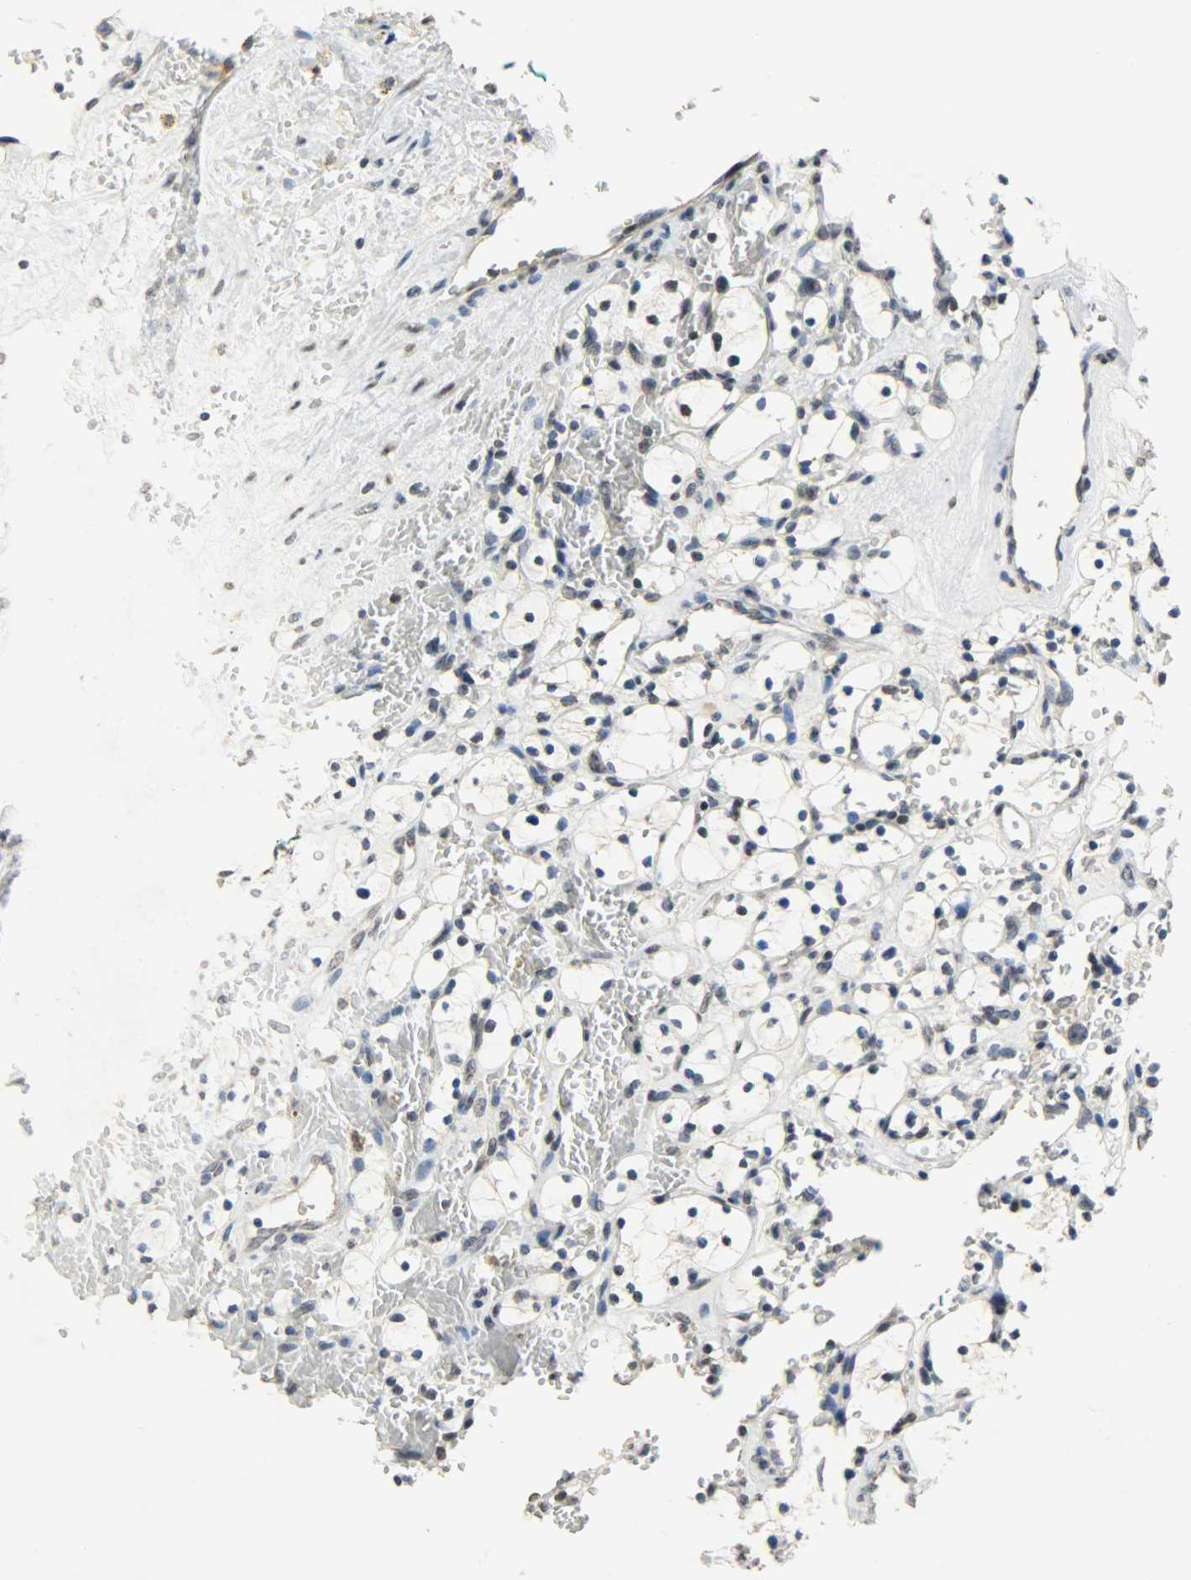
{"staining": {"intensity": "negative", "quantity": "none", "location": "none"}, "tissue": "renal cancer", "cell_type": "Tumor cells", "image_type": "cancer", "snomed": [{"axis": "morphology", "description": "Adenocarcinoma, NOS"}, {"axis": "topography", "description": "Kidney"}], "caption": "A histopathology image of human adenocarcinoma (renal) is negative for staining in tumor cells. (DAB immunohistochemistry with hematoxylin counter stain).", "gene": "DNAJB6", "patient": {"sex": "female", "age": 83}}